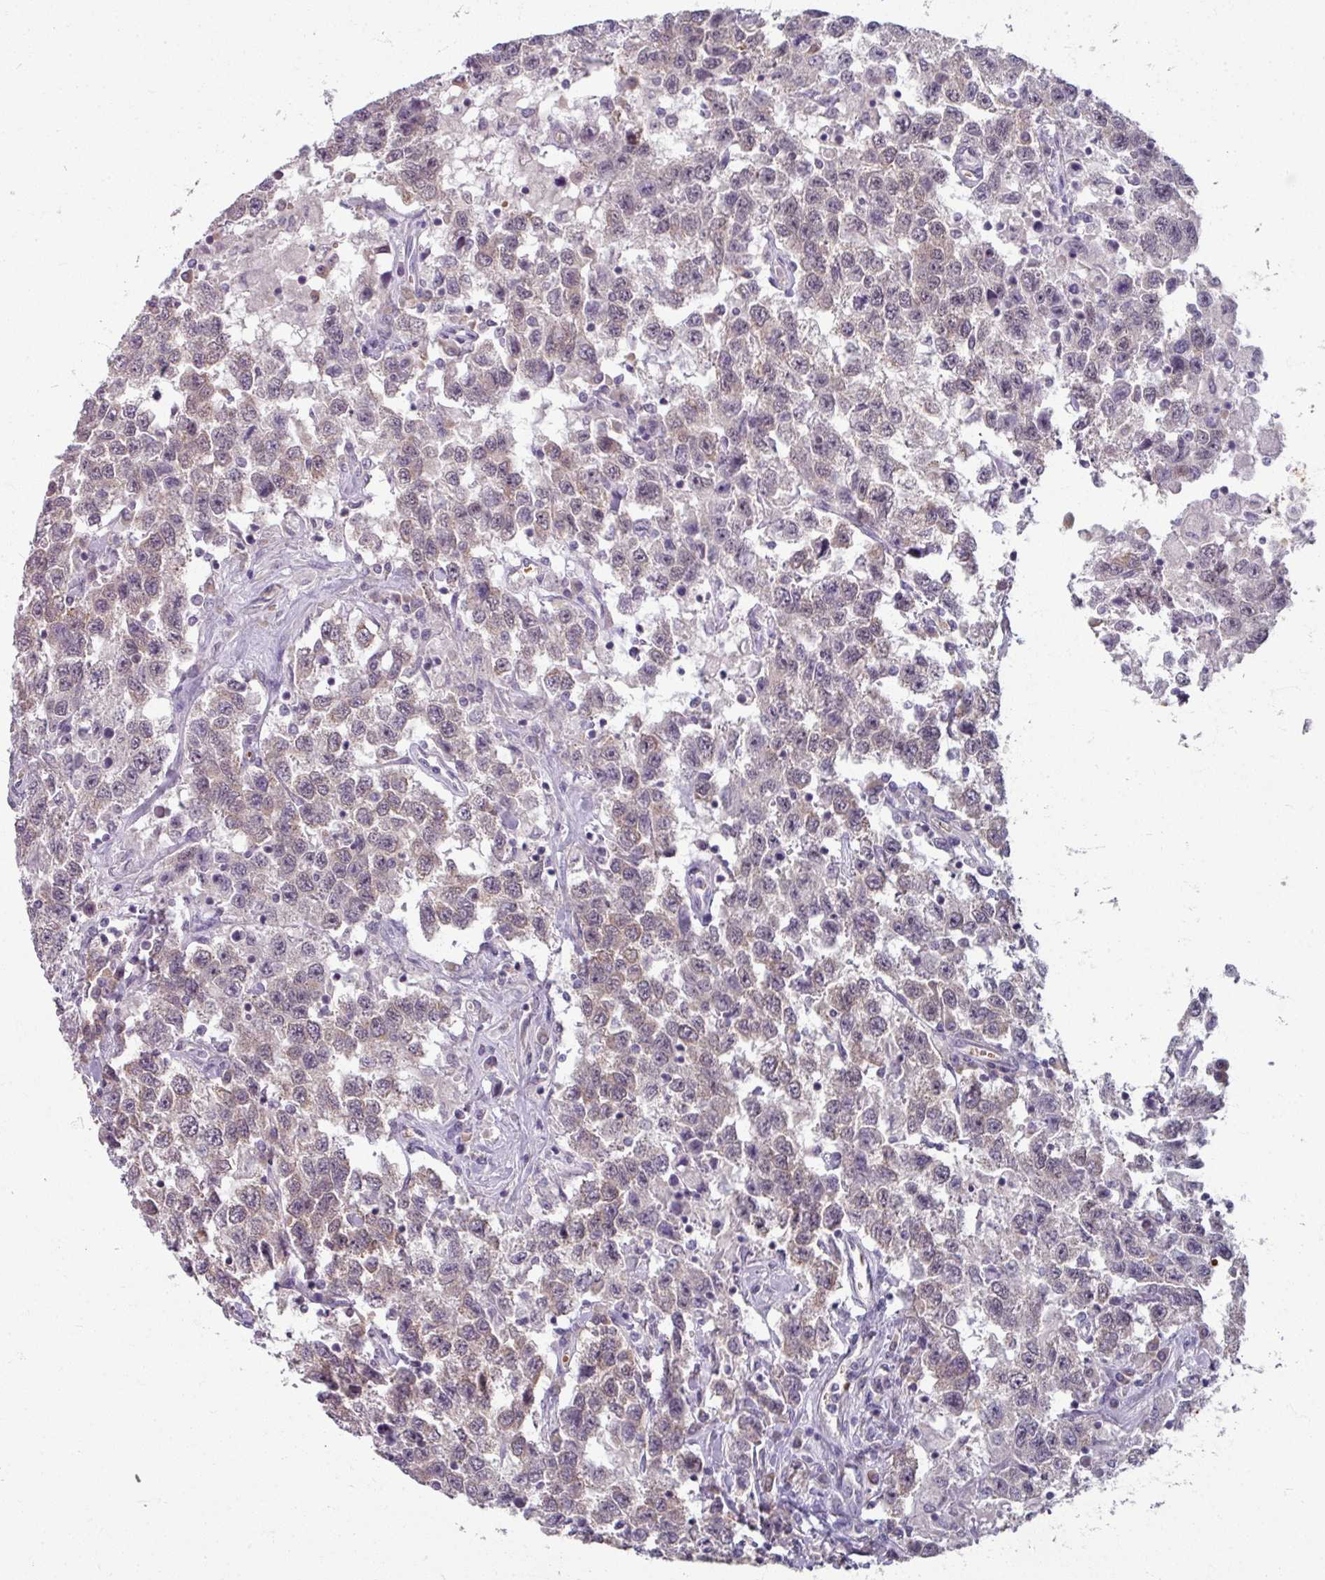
{"staining": {"intensity": "weak", "quantity": "25%-75%", "location": "cytoplasmic/membranous"}, "tissue": "testis cancer", "cell_type": "Tumor cells", "image_type": "cancer", "snomed": [{"axis": "morphology", "description": "Seminoma, NOS"}, {"axis": "topography", "description": "Testis"}], "caption": "Immunohistochemical staining of testis seminoma shows low levels of weak cytoplasmic/membranous protein positivity in about 25%-75% of tumor cells. (DAB = brown stain, brightfield microscopy at high magnification).", "gene": "KMT5C", "patient": {"sex": "male", "age": 41}}